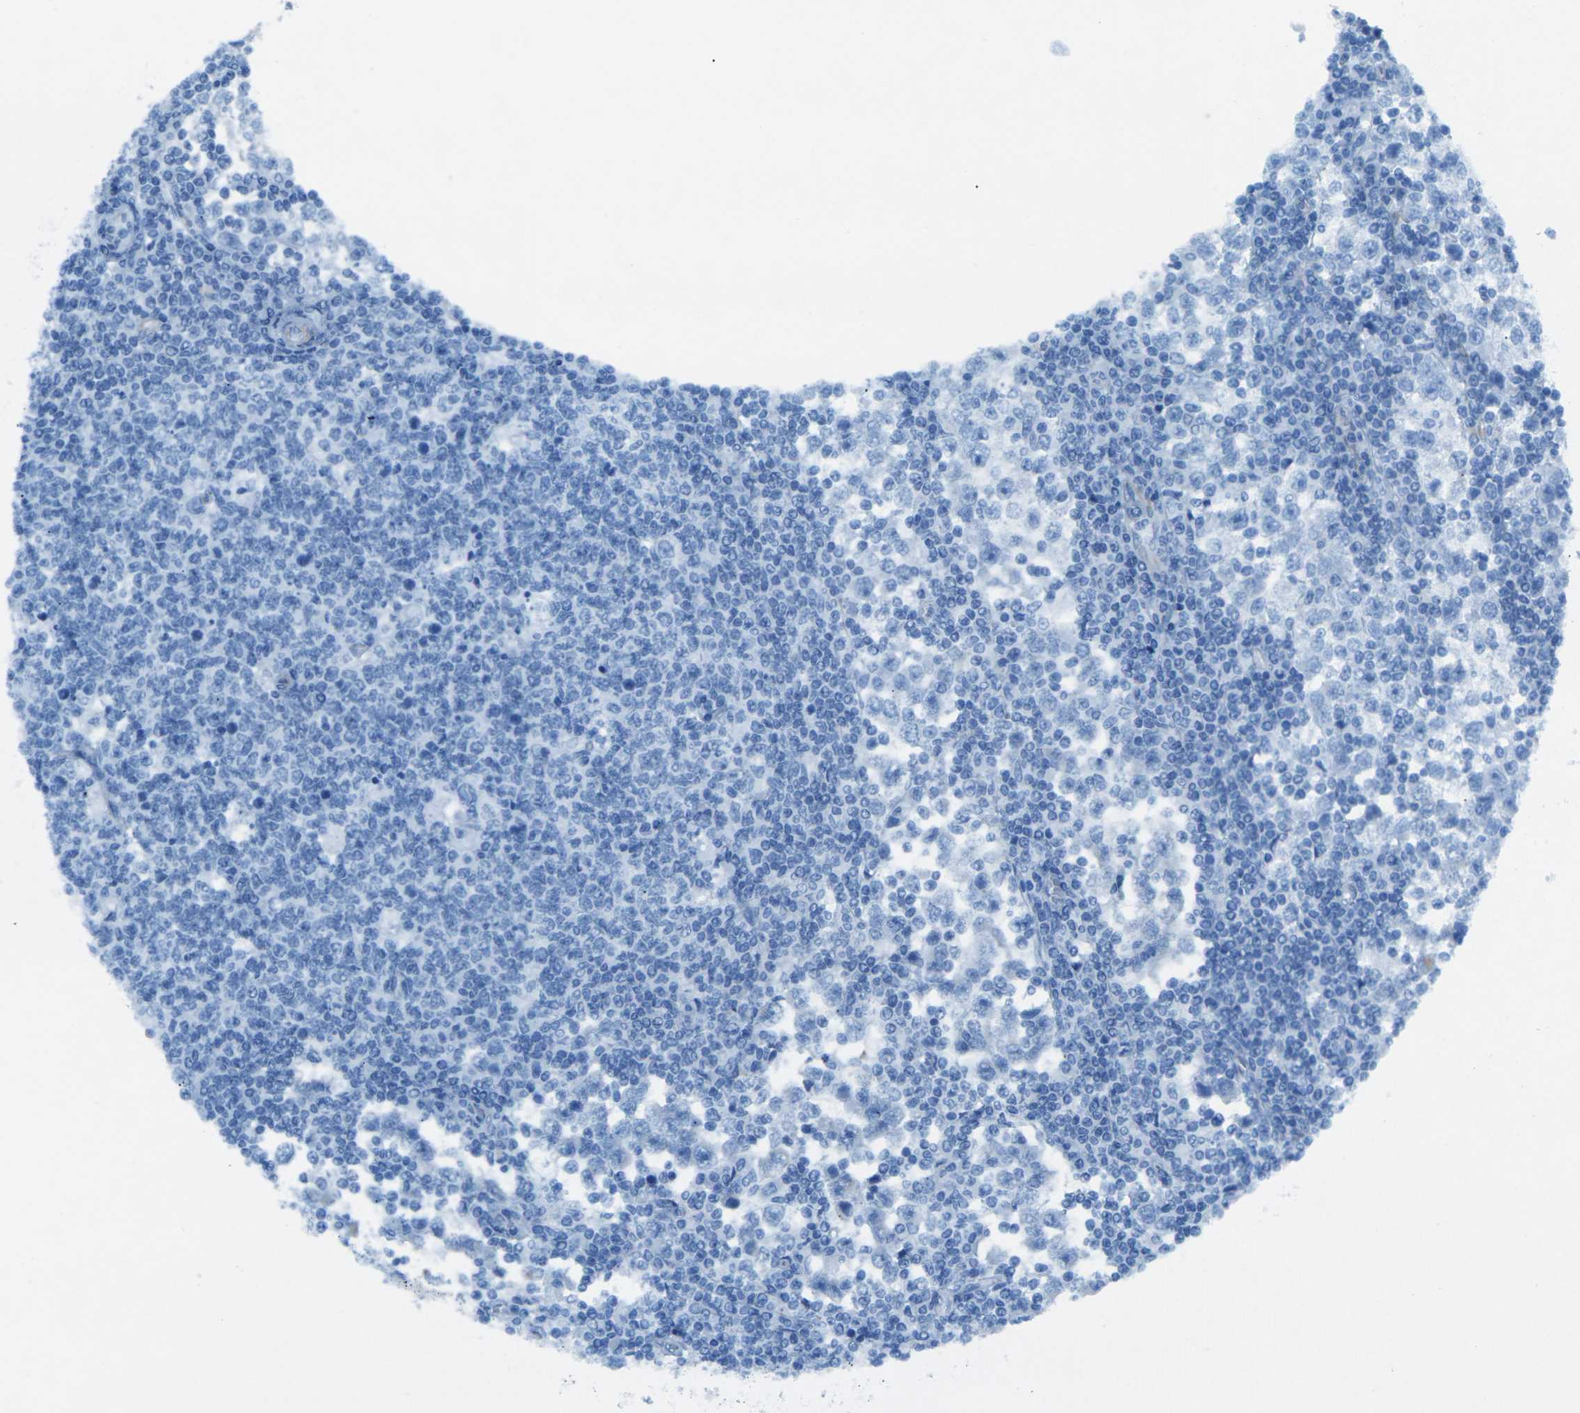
{"staining": {"intensity": "negative", "quantity": "none", "location": "none"}, "tissue": "testis cancer", "cell_type": "Tumor cells", "image_type": "cancer", "snomed": [{"axis": "morphology", "description": "Seminoma, NOS"}, {"axis": "topography", "description": "Testis"}], "caption": "Human testis cancer stained for a protein using immunohistochemistry reveals no positivity in tumor cells.", "gene": "SORT1", "patient": {"sex": "male", "age": 65}}